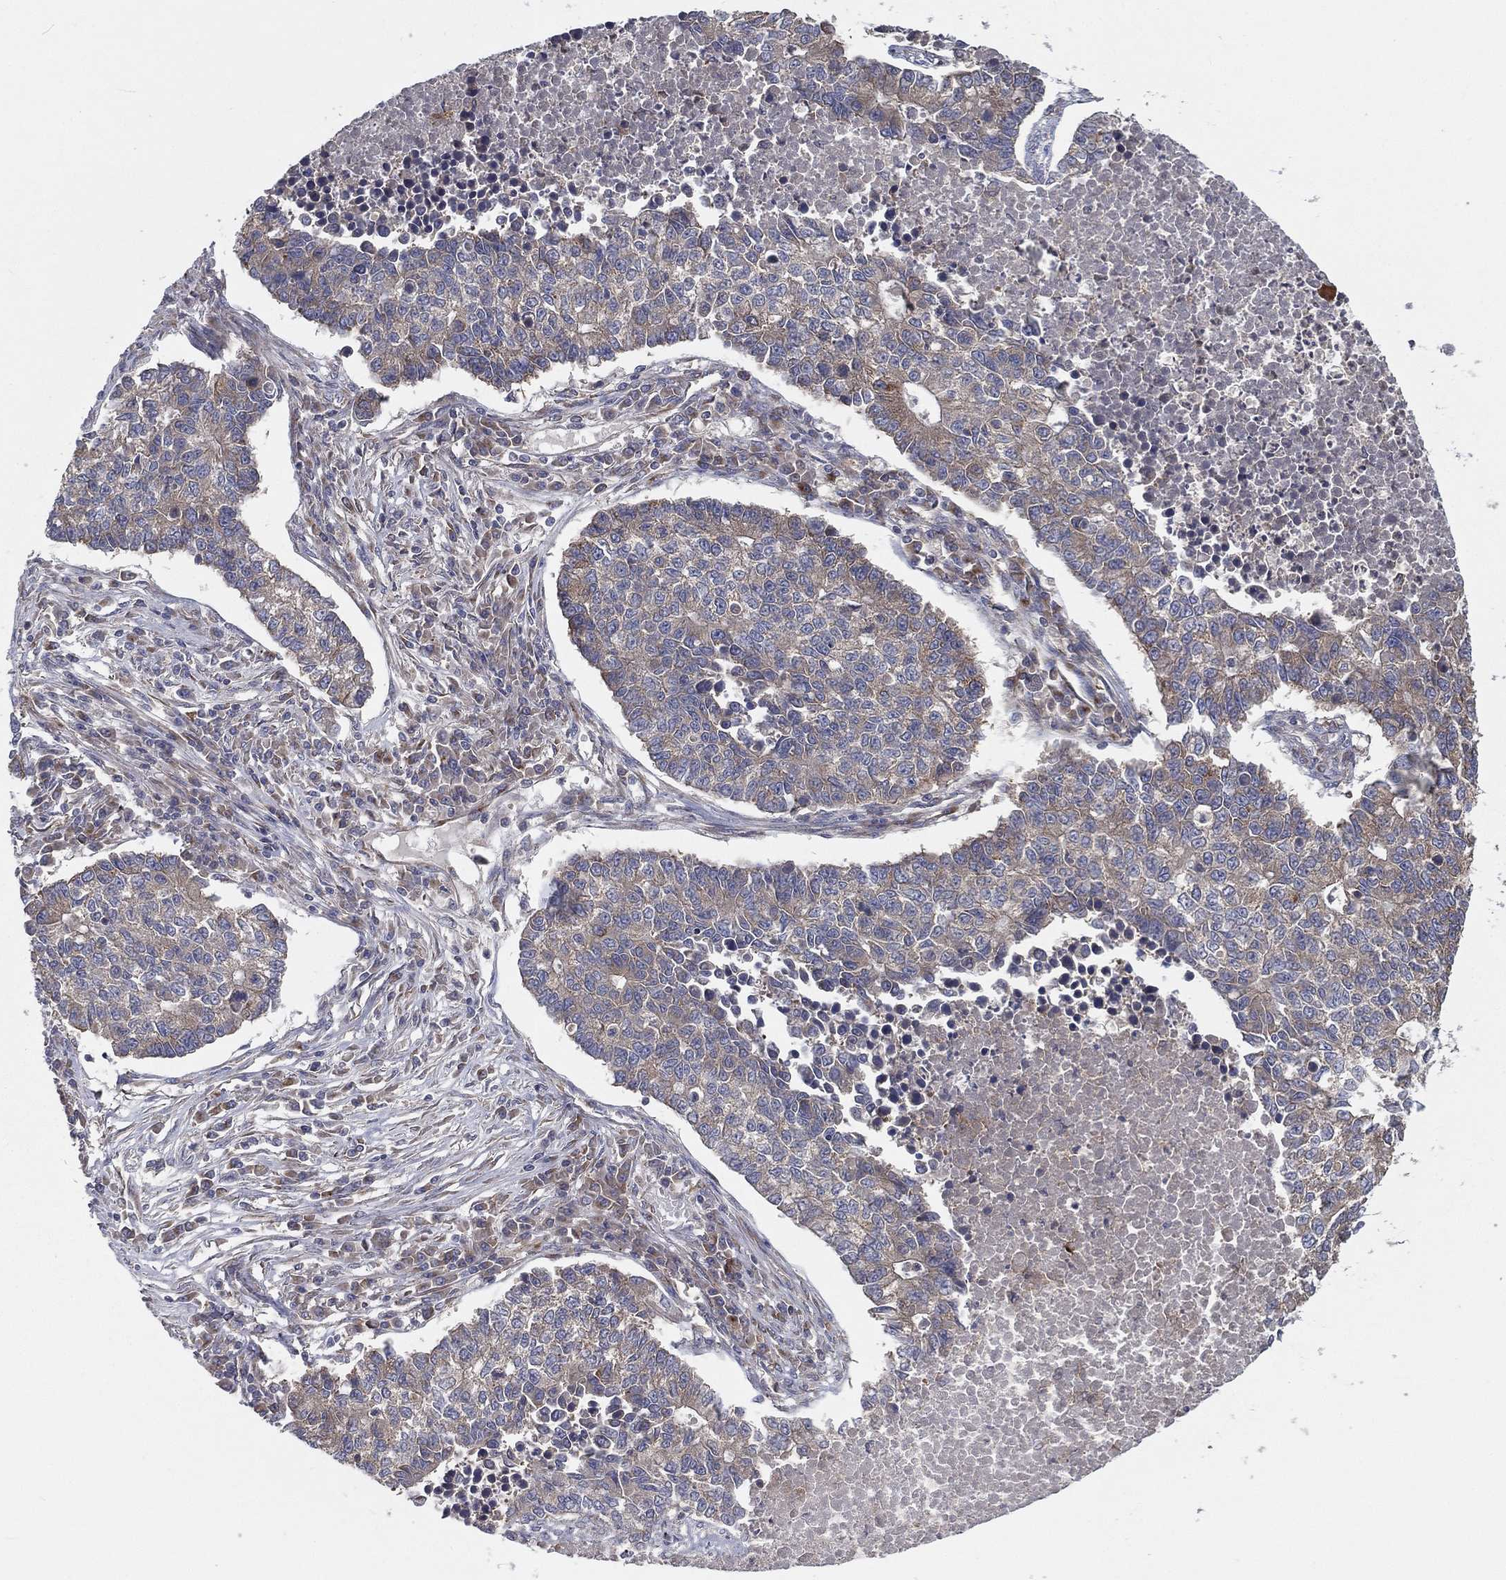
{"staining": {"intensity": "moderate", "quantity": "25%-75%", "location": "cytoplasmic/membranous"}, "tissue": "lung cancer", "cell_type": "Tumor cells", "image_type": "cancer", "snomed": [{"axis": "morphology", "description": "Adenocarcinoma, NOS"}, {"axis": "topography", "description": "Lung"}], "caption": "Lung cancer stained with IHC shows moderate cytoplasmic/membranous positivity in about 25%-75% of tumor cells.", "gene": "EIF2B5", "patient": {"sex": "male", "age": 57}}